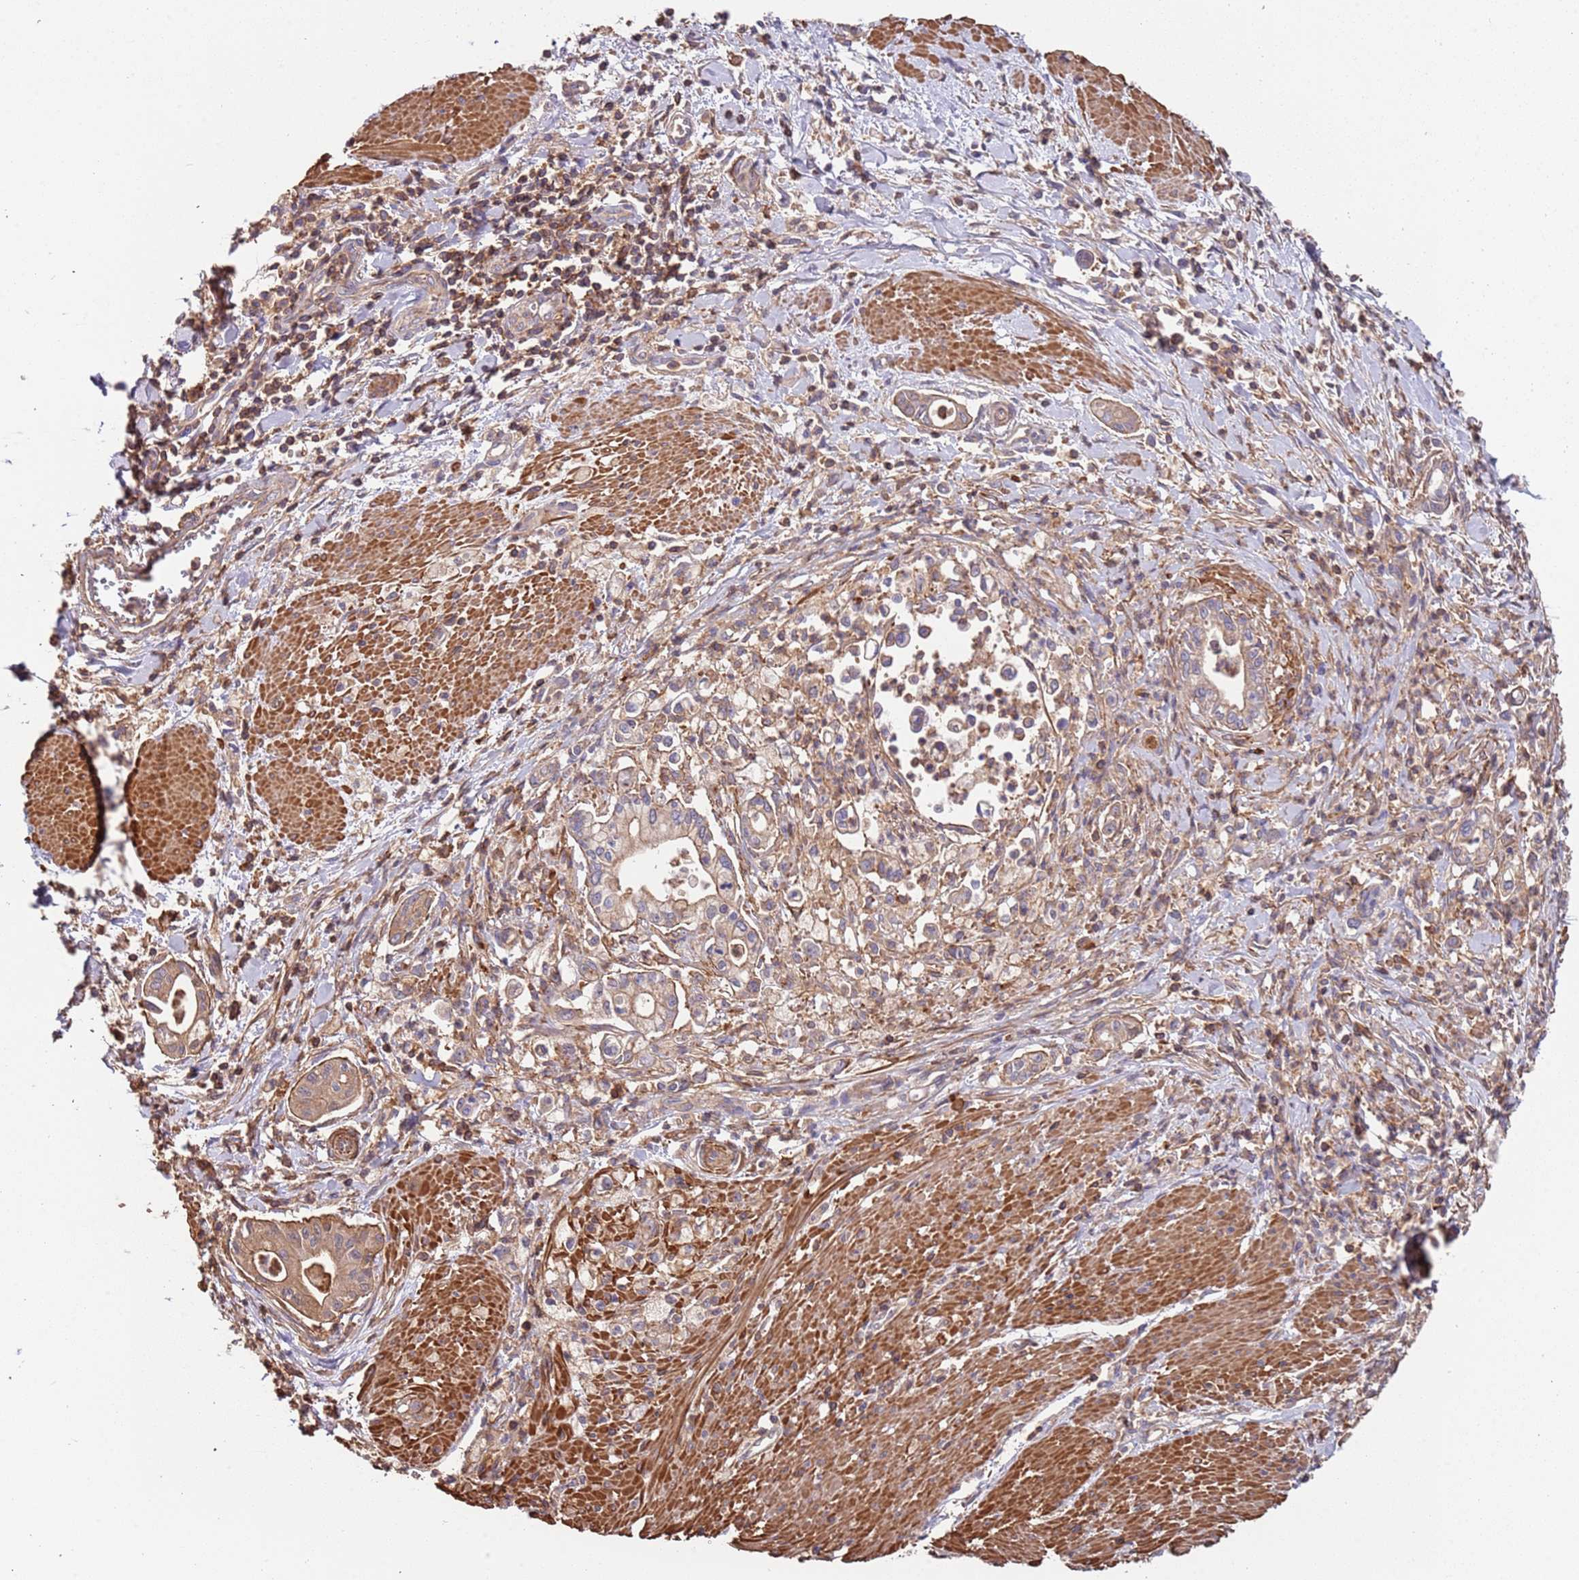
{"staining": {"intensity": "weak", "quantity": ">75%", "location": "cytoplasmic/membranous"}, "tissue": "pancreatic cancer", "cell_type": "Tumor cells", "image_type": "cancer", "snomed": [{"axis": "morphology", "description": "Adenocarcinoma, NOS"}, {"axis": "topography", "description": "Pancreas"}], "caption": "Weak cytoplasmic/membranous positivity for a protein is present in approximately >75% of tumor cells of adenocarcinoma (pancreatic) using immunohistochemistry (IHC).", "gene": "SYT4", "patient": {"sex": "male", "age": 78}}